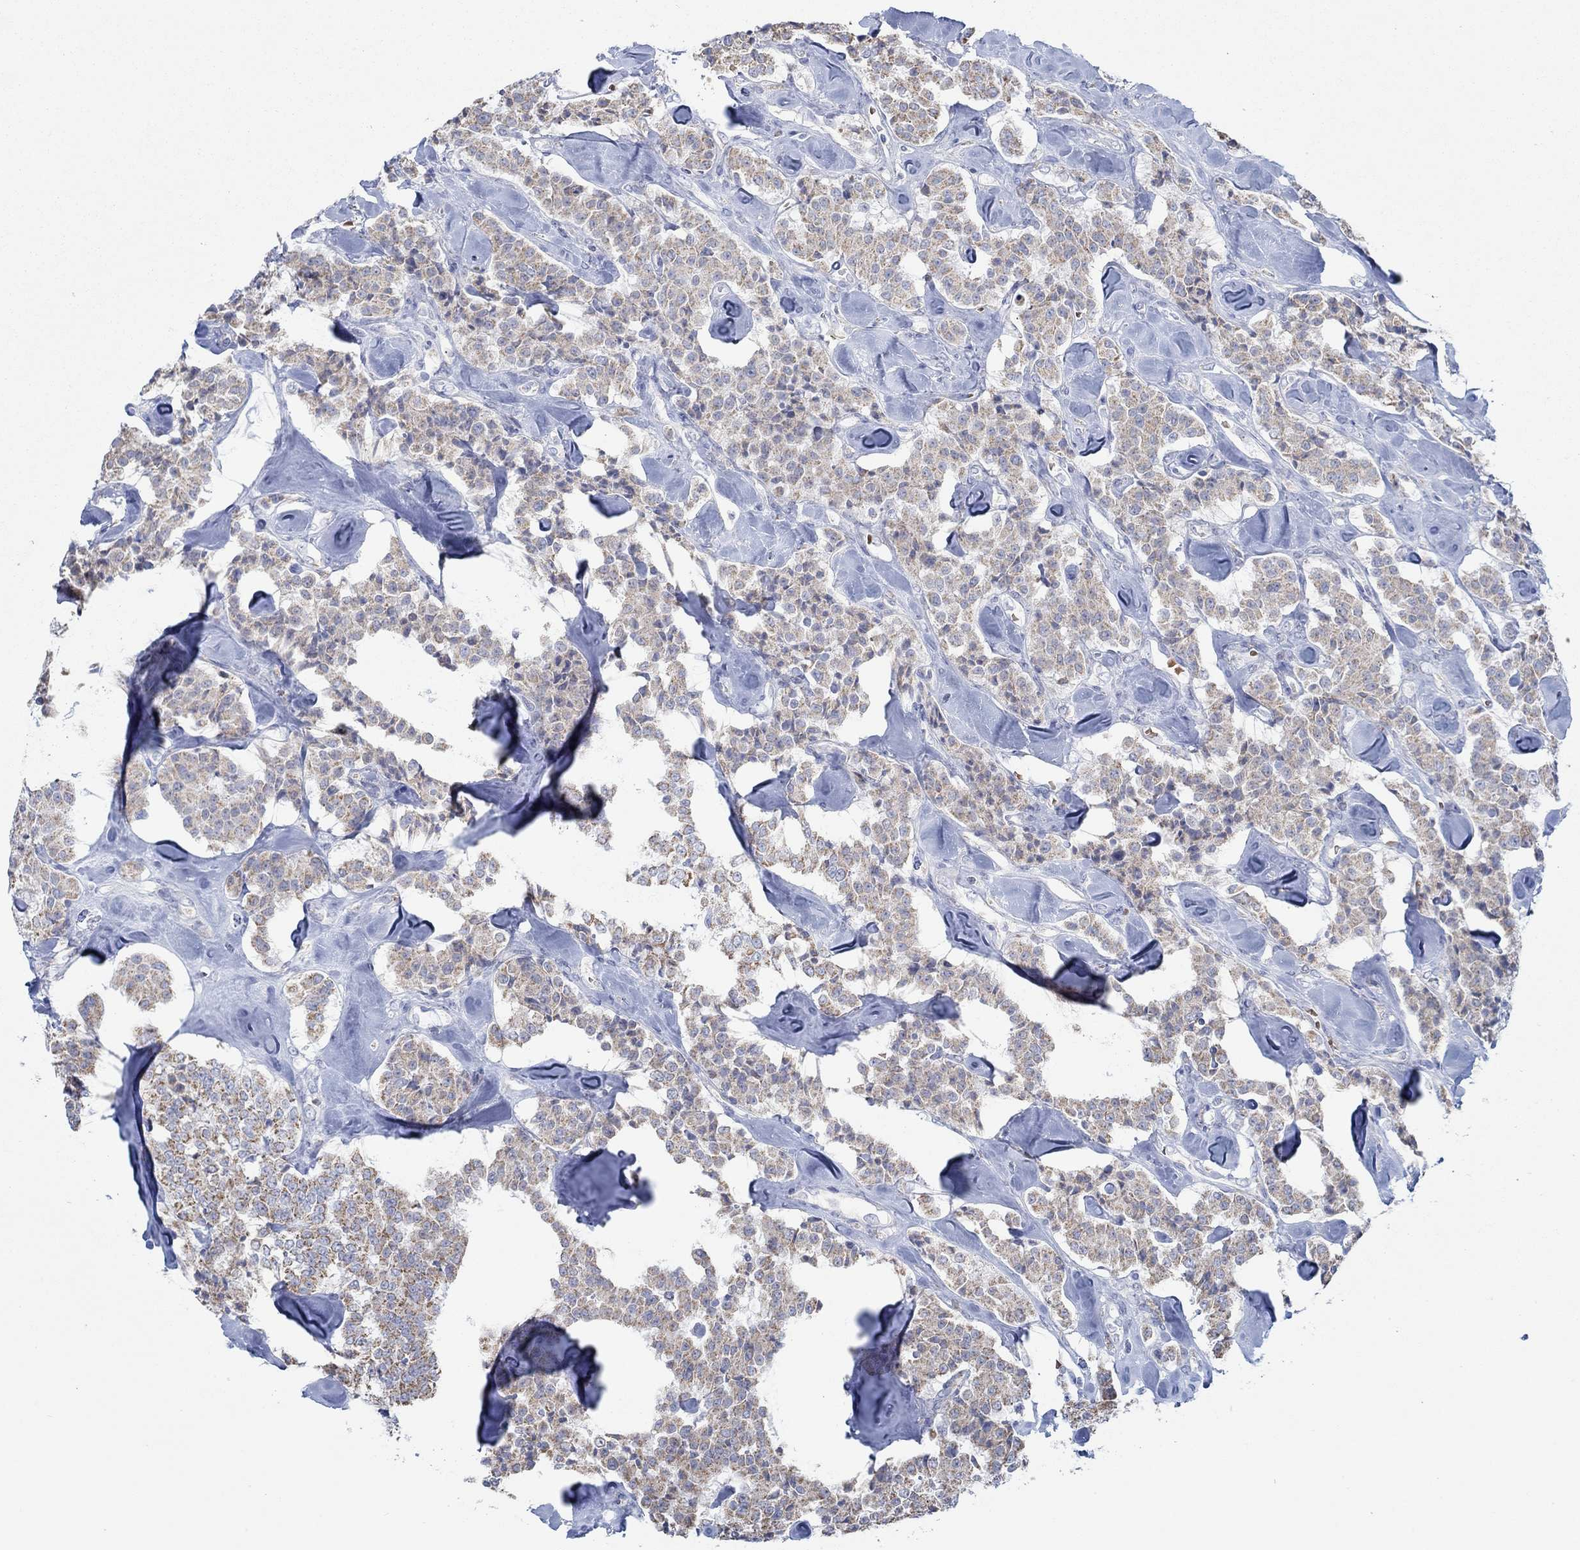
{"staining": {"intensity": "moderate", "quantity": ">75%", "location": "cytoplasmic/membranous"}, "tissue": "carcinoid", "cell_type": "Tumor cells", "image_type": "cancer", "snomed": [{"axis": "morphology", "description": "Carcinoid, malignant, NOS"}, {"axis": "topography", "description": "Pancreas"}], "caption": "The micrograph displays a brown stain indicating the presence of a protein in the cytoplasmic/membranous of tumor cells in carcinoid (malignant).", "gene": "GLOD5", "patient": {"sex": "male", "age": 41}}